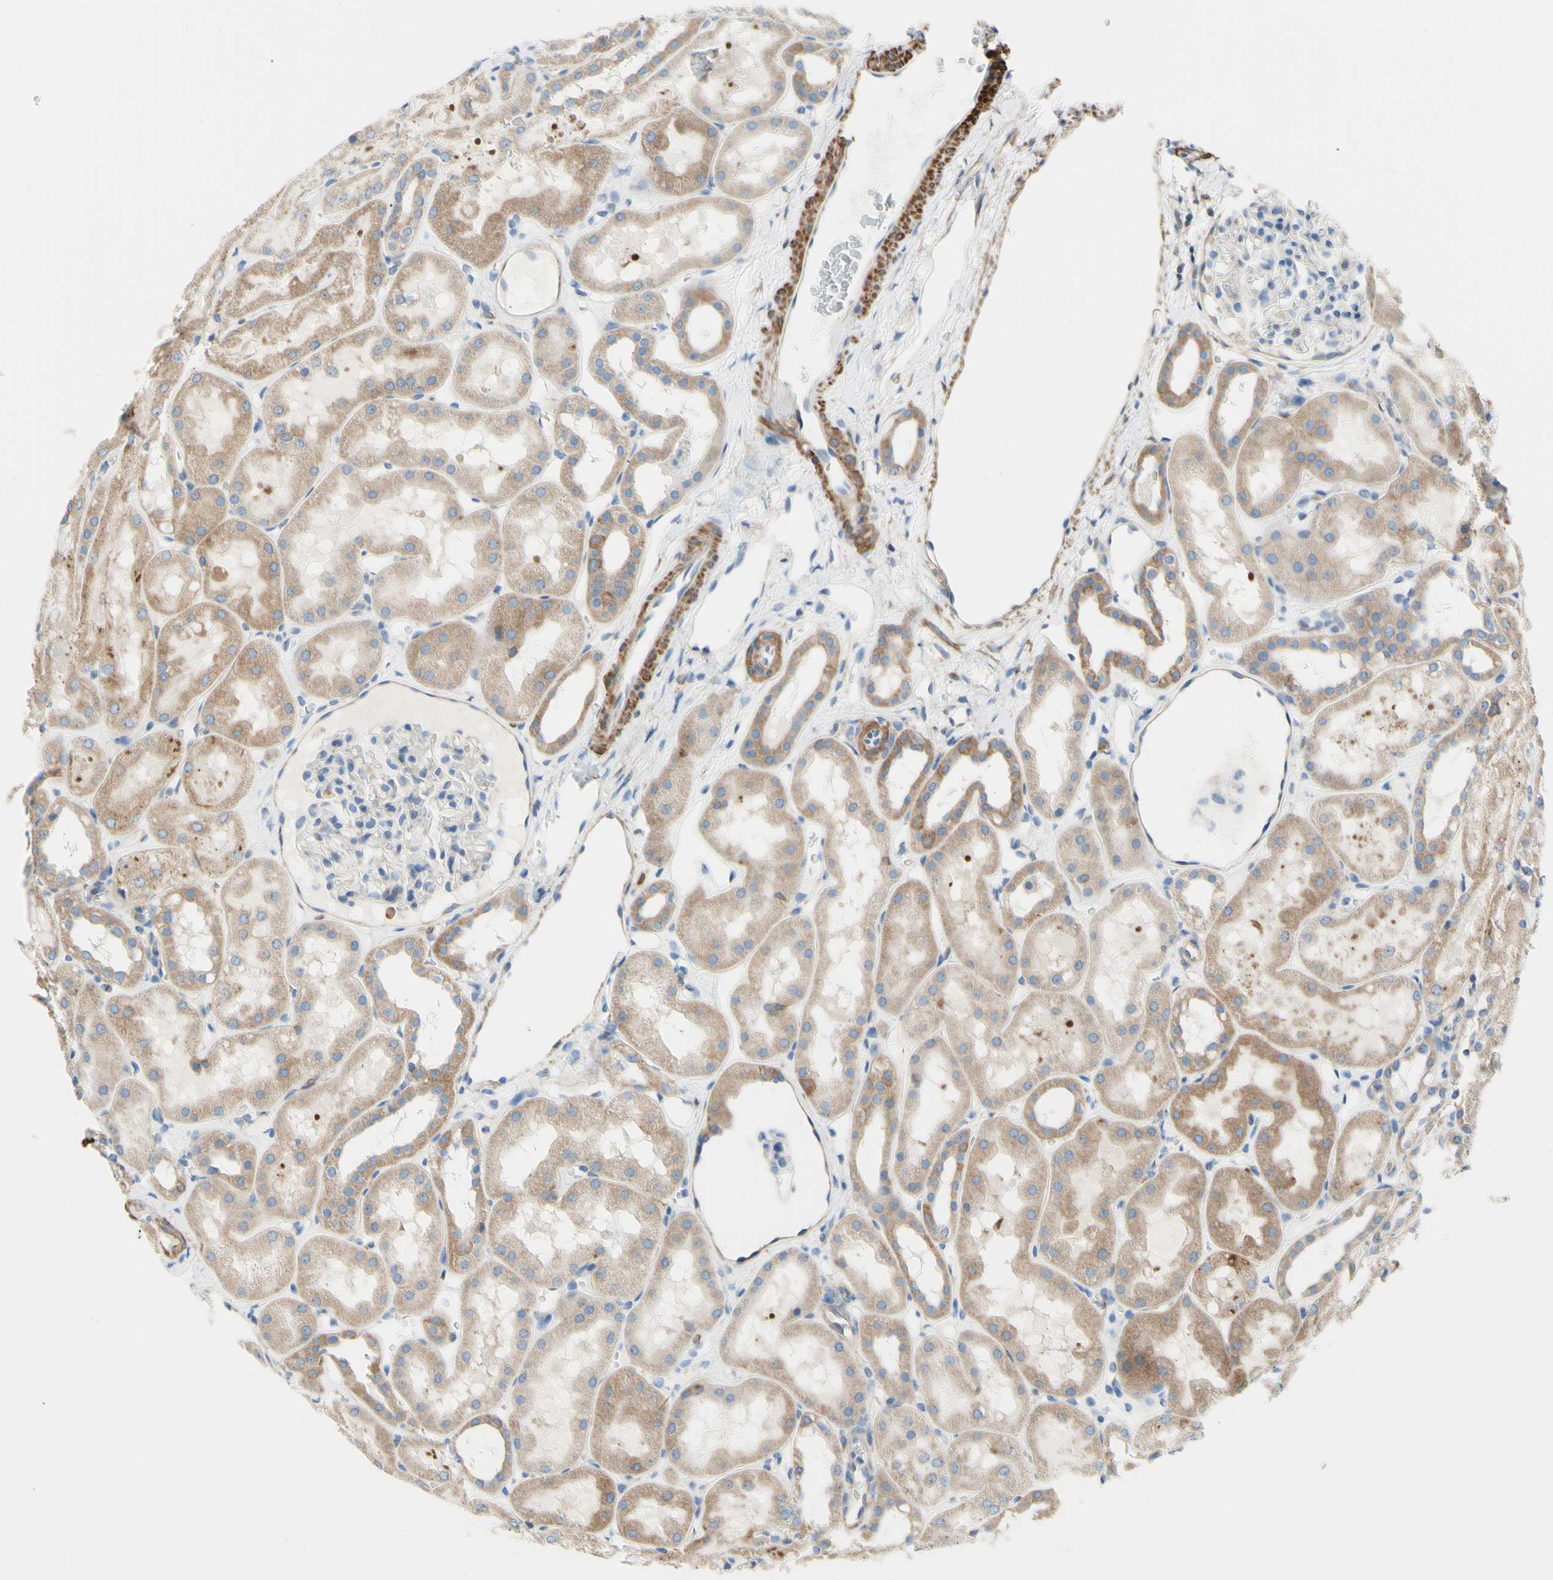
{"staining": {"intensity": "negative", "quantity": "none", "location": "none"}, "tissue": "kidney", "cell_type": "Cells in glomeruli", "image_type": "normal", "snomed": [{"axis": "morphology", "description": "Normal tissue, NOS"}, {"axis": "topography", "description": "Kidney"}, {"axis": "topography", "description": "Urinary bladder"}], "caption": "Human kidney stained for a protein using immunohistochemistry (IHC) demonstrates no expression in cells in glomeruli.", "gene": "RETREG2", "patient": {"sex": "male", "age": 16}}